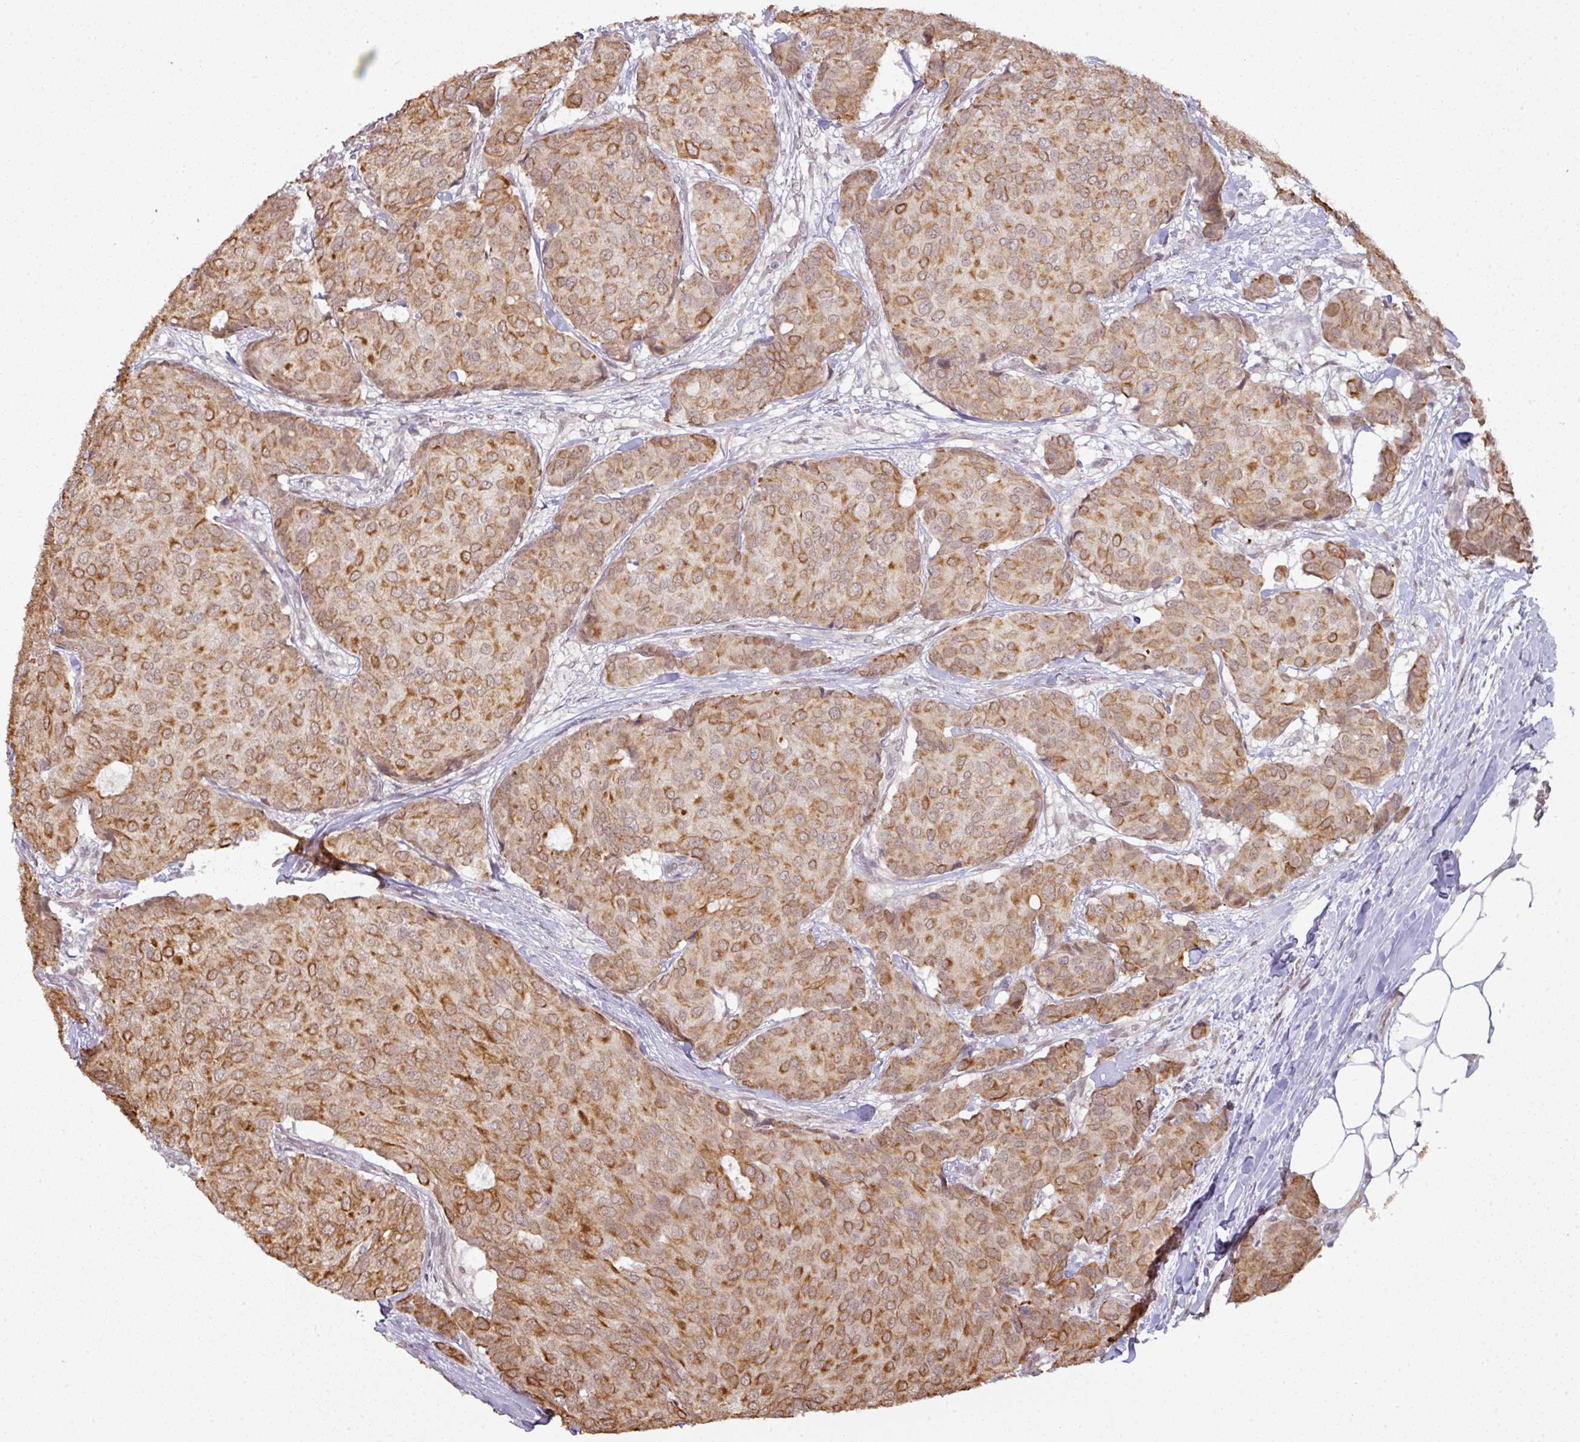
{"staining": {"intensity": "moderate", "quantity": ">75%", "location": "cytoplasmic/membranous"}, "tissue": "breast cancer", "cell_type": "Tumor cells", "image_type": "cancer", "snomed": [{"axis": "morphology", "description": "Duct carcinoma"}, {"axis": "topography", "description": "Breast"}], "caption": "There is medium levels of moderate cytoplasmic/membranous expression in tumor cells of invasive ductal carcinoma (breast), as demonstrated by immunohistochemical staining (brown color).", "gene": "GTF2H3", "patient": {"sex": "female", "age": 75}}